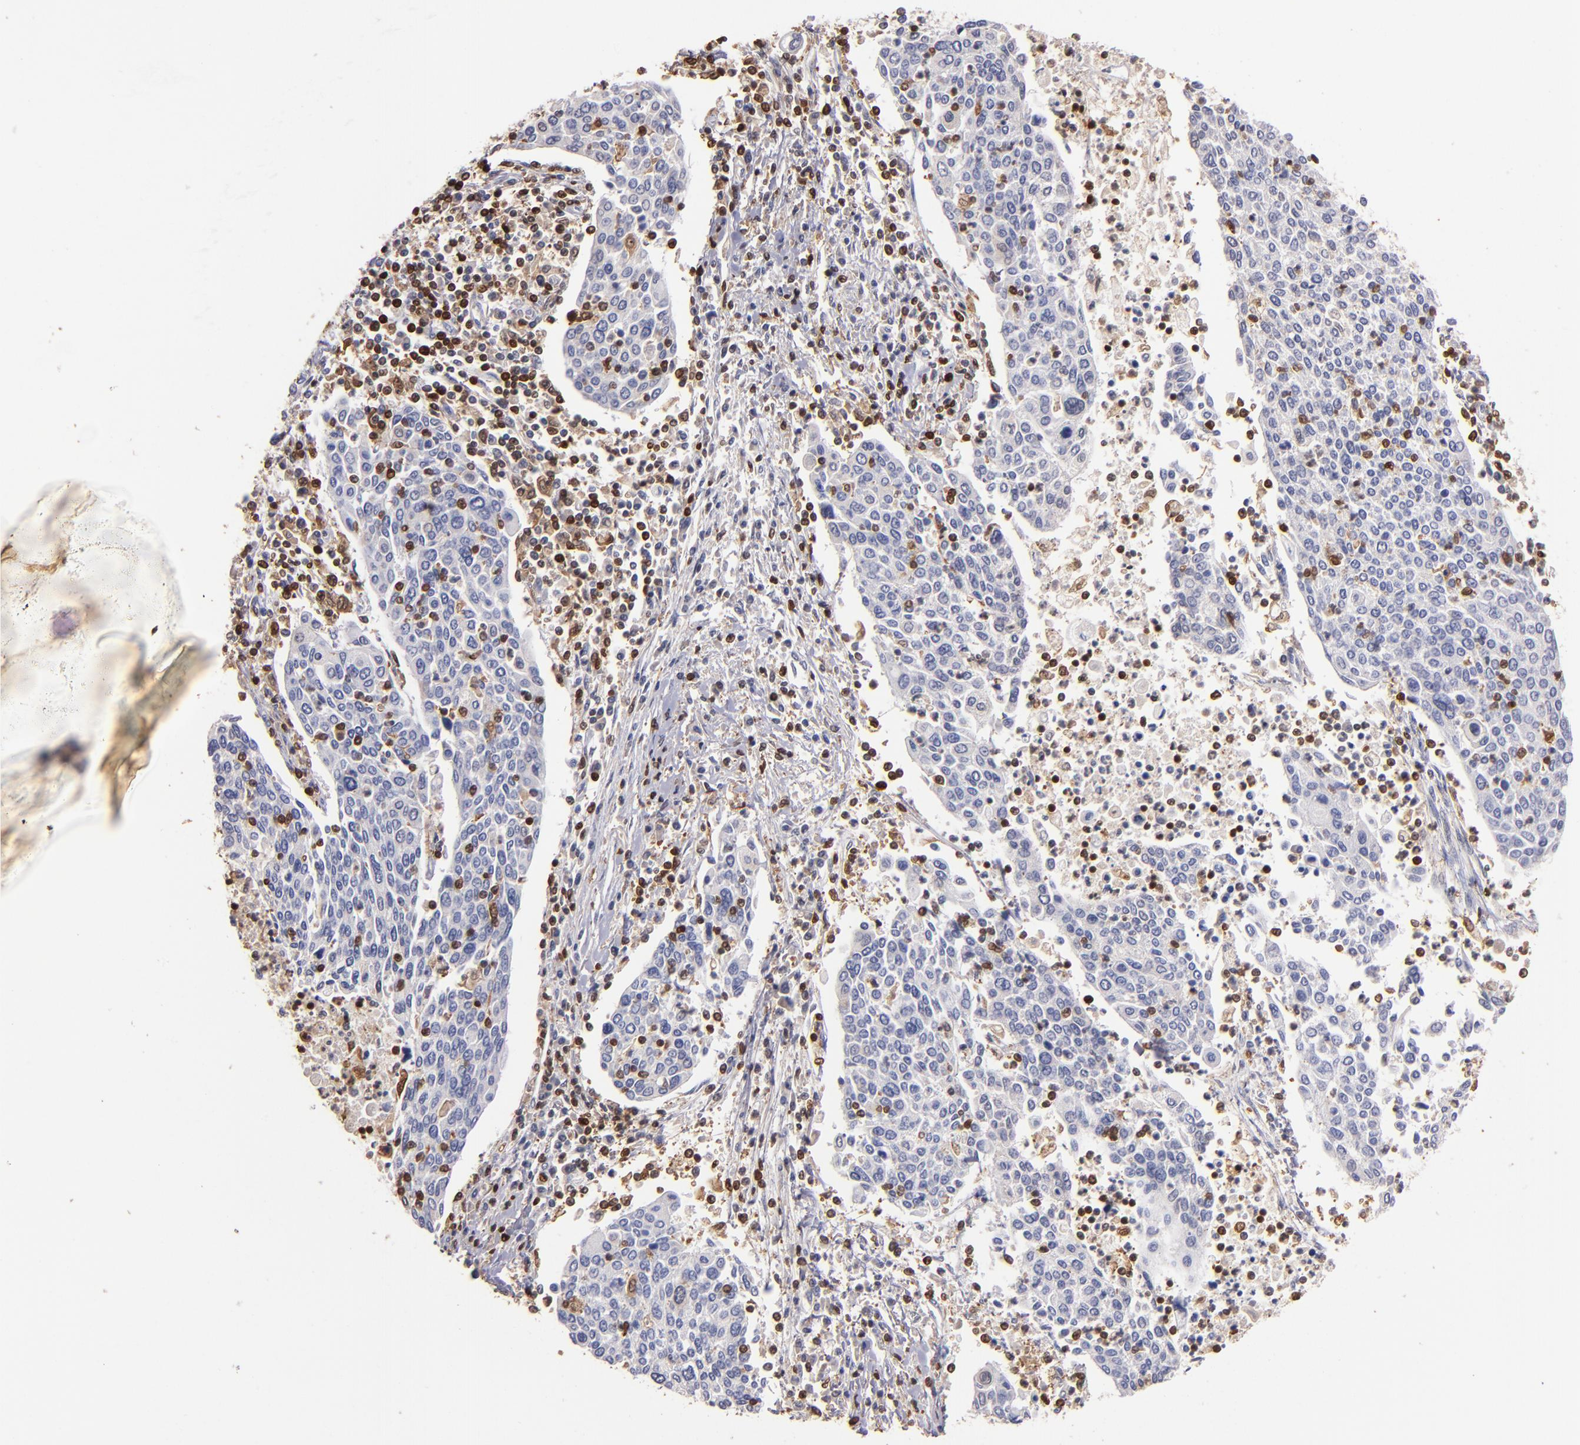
{"staining": {"intensity": "negative", "quantity": "none", "location": "none"}, "tissue": "cervical cancer", "cell_type": "Tumor cells", "image_type": "cancer", "snomed": [{"axis": "morphology", "description": "Squamous cell carcinoma, NOS"}, {"axis": "topography", "description": "Cervix"}], "caption": "This photomicrograph is of cervical squamous cell carcinoma stained with immunohistochemistry (IHC) to label a protein in brown with the nuclei are counter-stained blue. There is no expression in tumor cells.", "gene": "S100A4", "patient": {"sex": "female", "age": 40}}